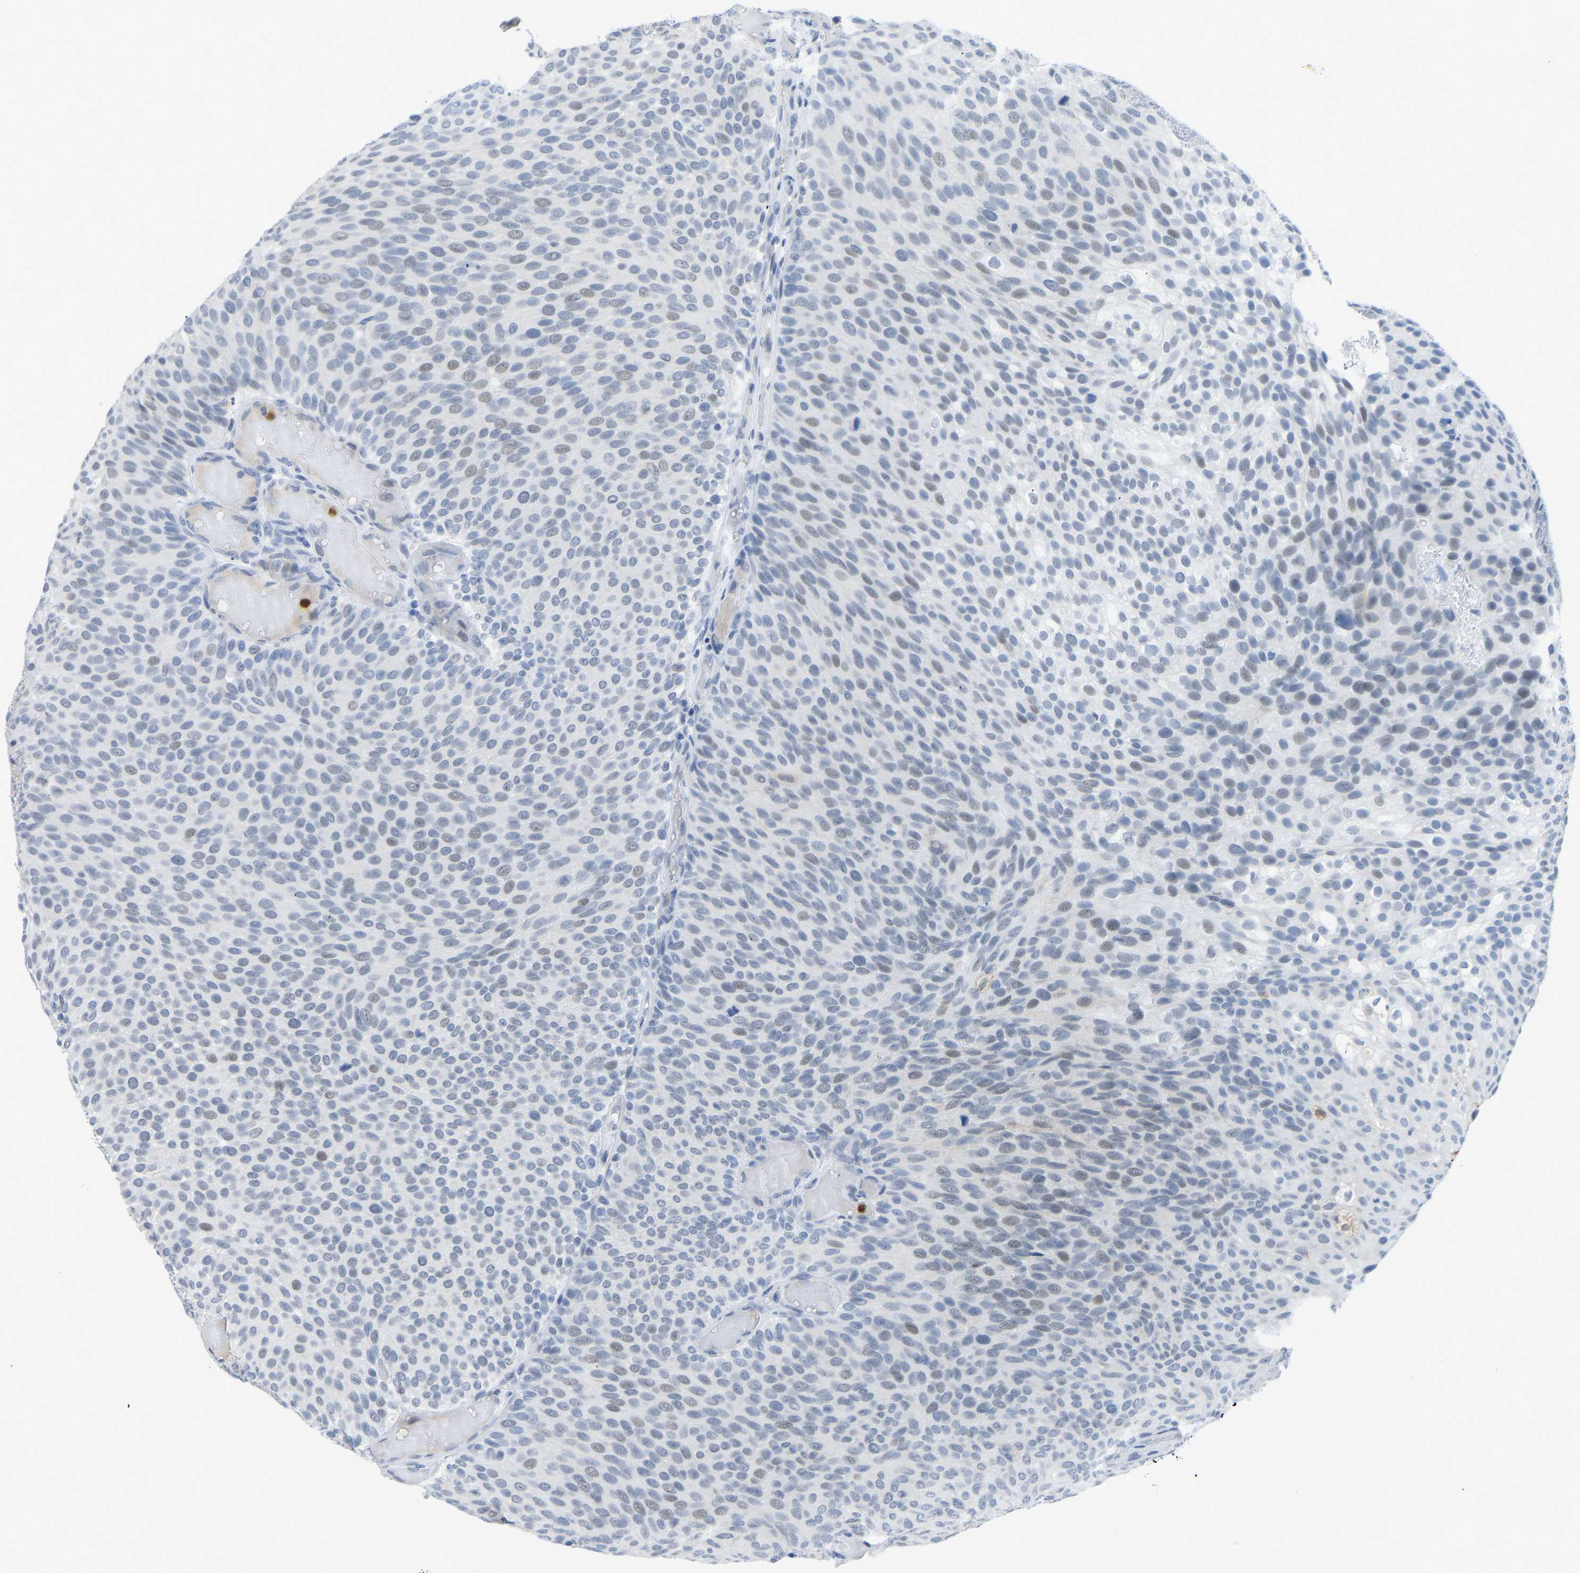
{"staining": {"intensity": "negative", "quantity": "none", "location": "none"}, "tissue": "urothelial cancer", "cell_type": "Tumor cells", "image_type": "cancer", "snomed": [{"axis": "morphology", "description": "Urothelial carcinoma, Low grade"}, {"axis": "topography", "description": "Urinary bladder"}], "caption": "Immunohistochemistry (IHC) histopathology image of urothelial cancer stained for a protein (brown), which reveals no staining in tumor cells.", "gene": "TXNDC2", "patient": {"sex": "male", "age": 78}}